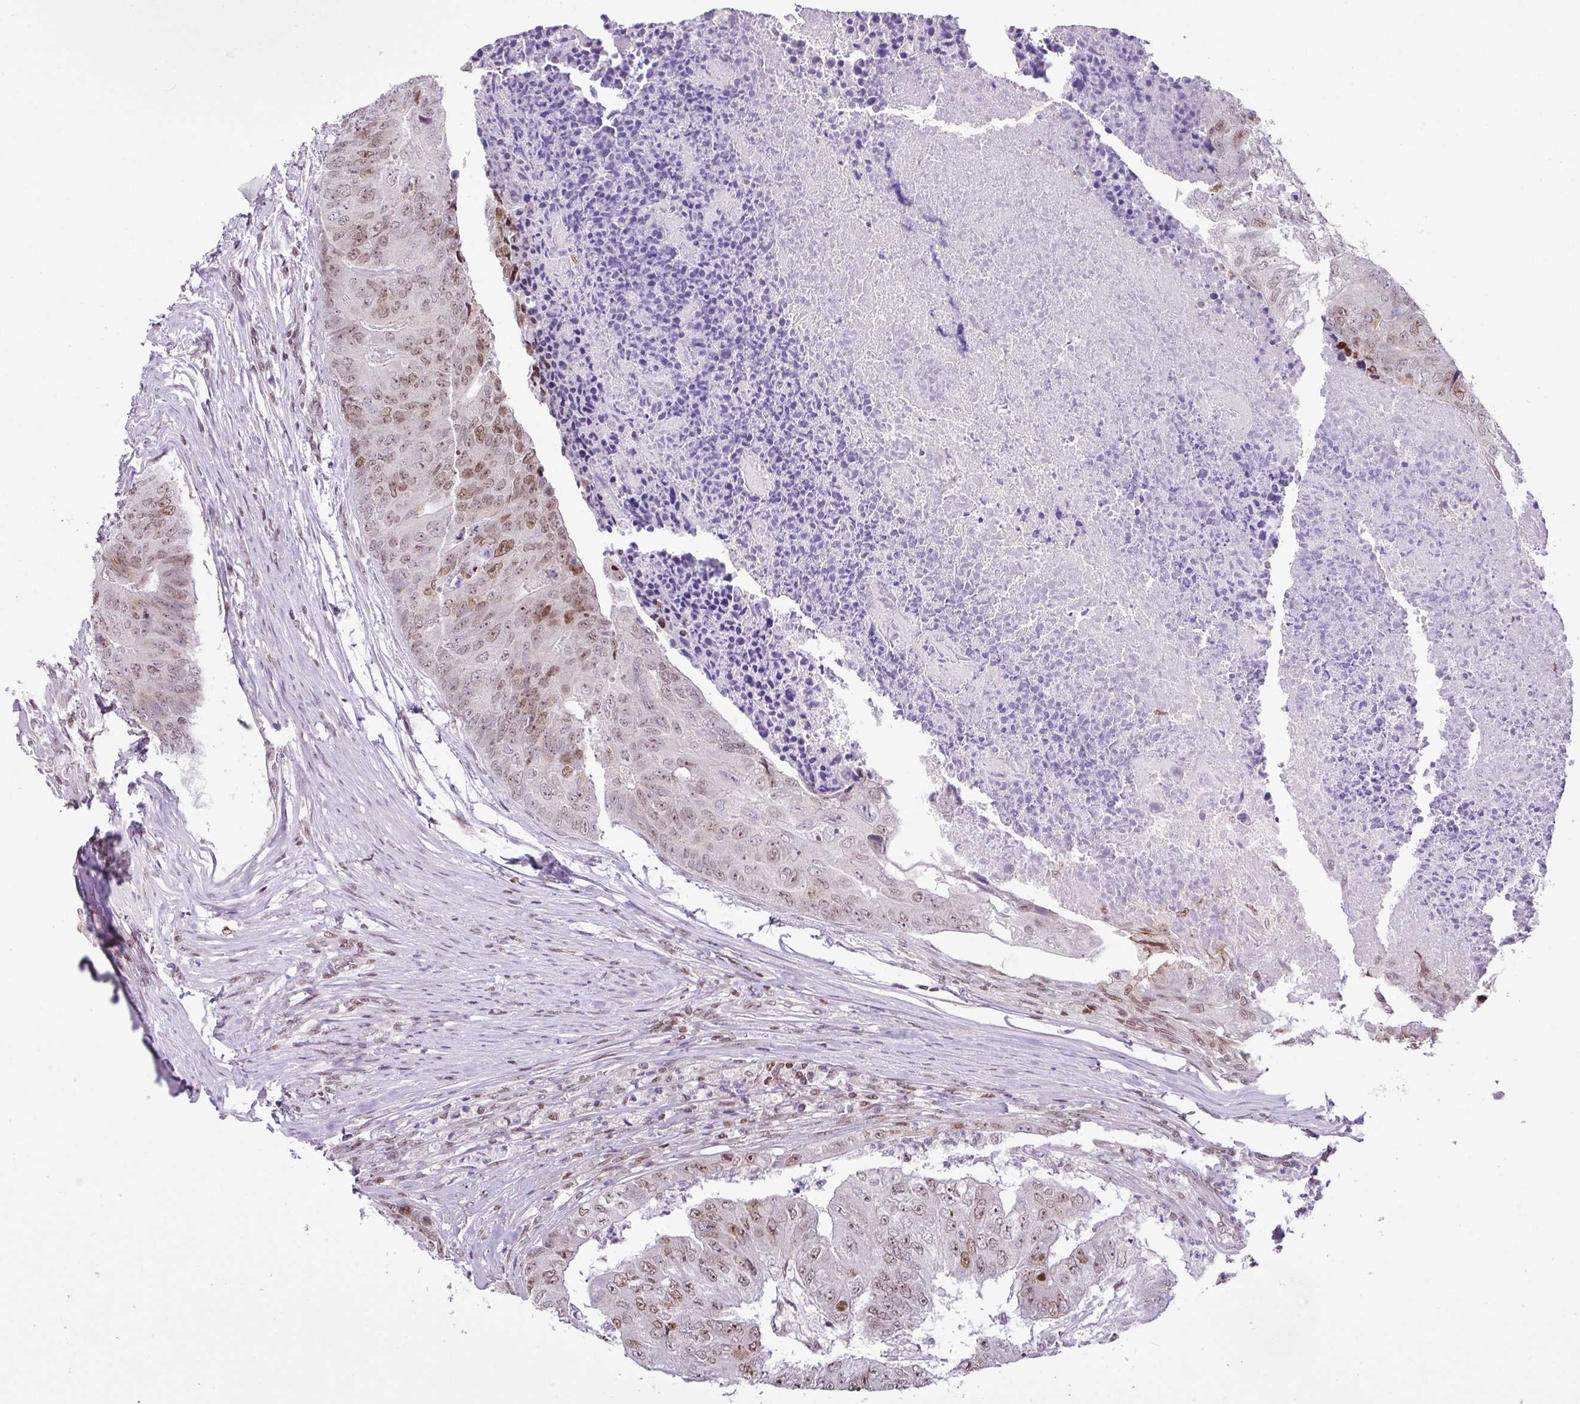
{"staining": {"intensity": "moderate", "quantity": "25%-75%", "location": "nuclear"}, "tissue": "colorectal cancer", "cell_type": "Tumor cells", "image_type": "cancer", "snomed": [{"axis": "morphology", "description": "Adenocarcinoma, NOS"}, {"axis": "topography", "description": "Colon"}], "caption": "Colorectal cancer (adenocarcinoma) tissue shows moderate nuclear expression in approximately 25%-75% of tumor cells, visualized by immunohistochemistry. (DAB (3,3'-diaminobenzidine) = brown stain, brightfield microscopy at high magnification).", "gene": "CCDC137", "patient": {"sex": "female", "age": 67}}